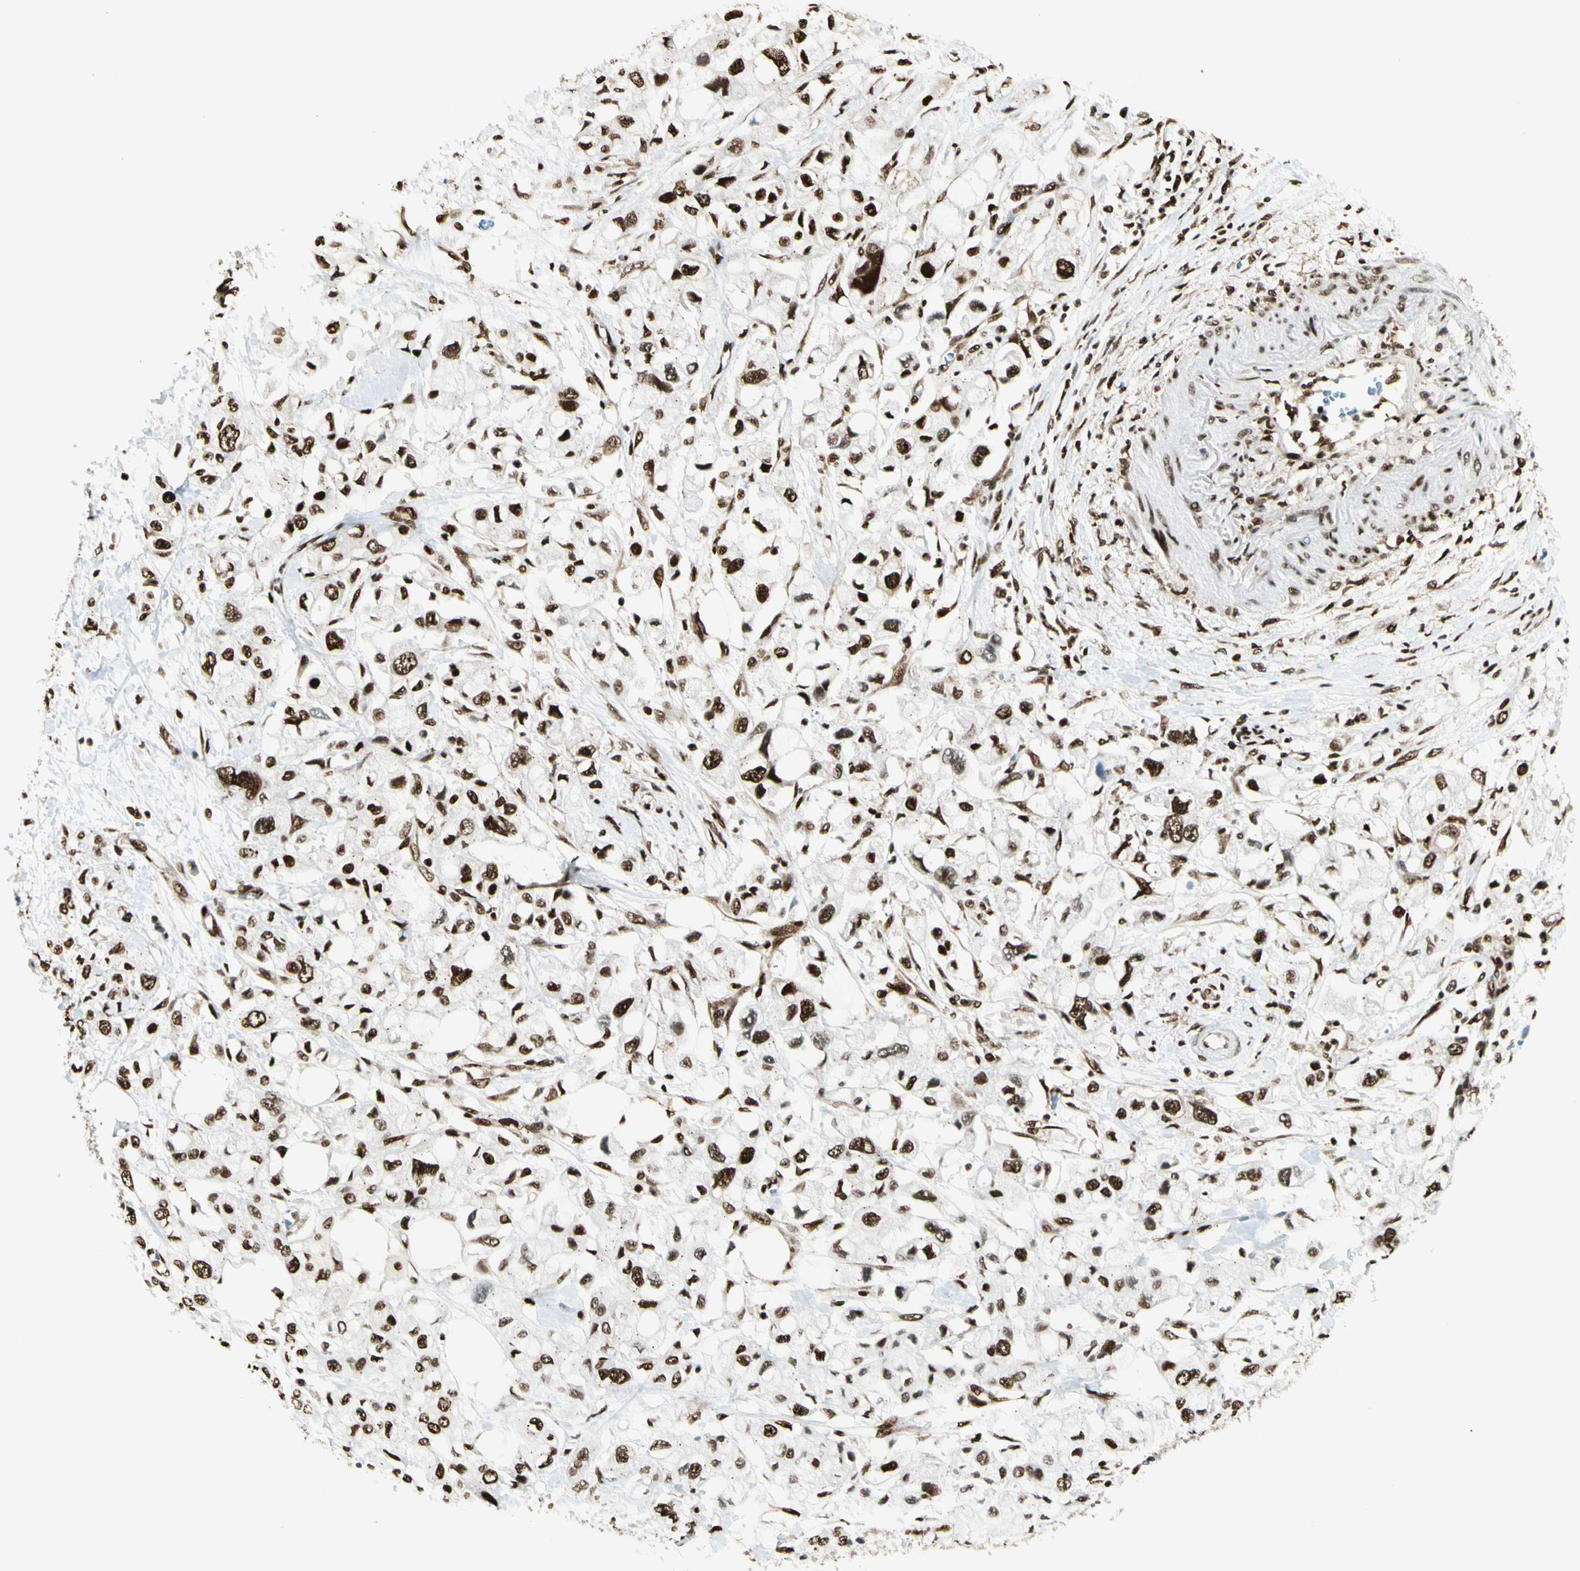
{"staining": {"intensity": "strong", "quantity": ">75%", "location": "nuclear"}, "tissue": "pancreatic cancer", "cell_type": "Tumor cells", "image_type": "cancer", "snomed": [{"axis": "morphology", "description": "Adenocarcinoma, NOS"}, {"axis": "topography", "description": "Pancreas"}], "caption": "Immunohistochemistry (IHC) (DAB (3,3'-diaminobenzidine)) staining of pancreatic cancer (adenocarcinoma) reveals strong nuclear protein expression in approximately >75% of tumor cells.", "gene": "FUS", "patient": {"sex": "female", "age": 56}}